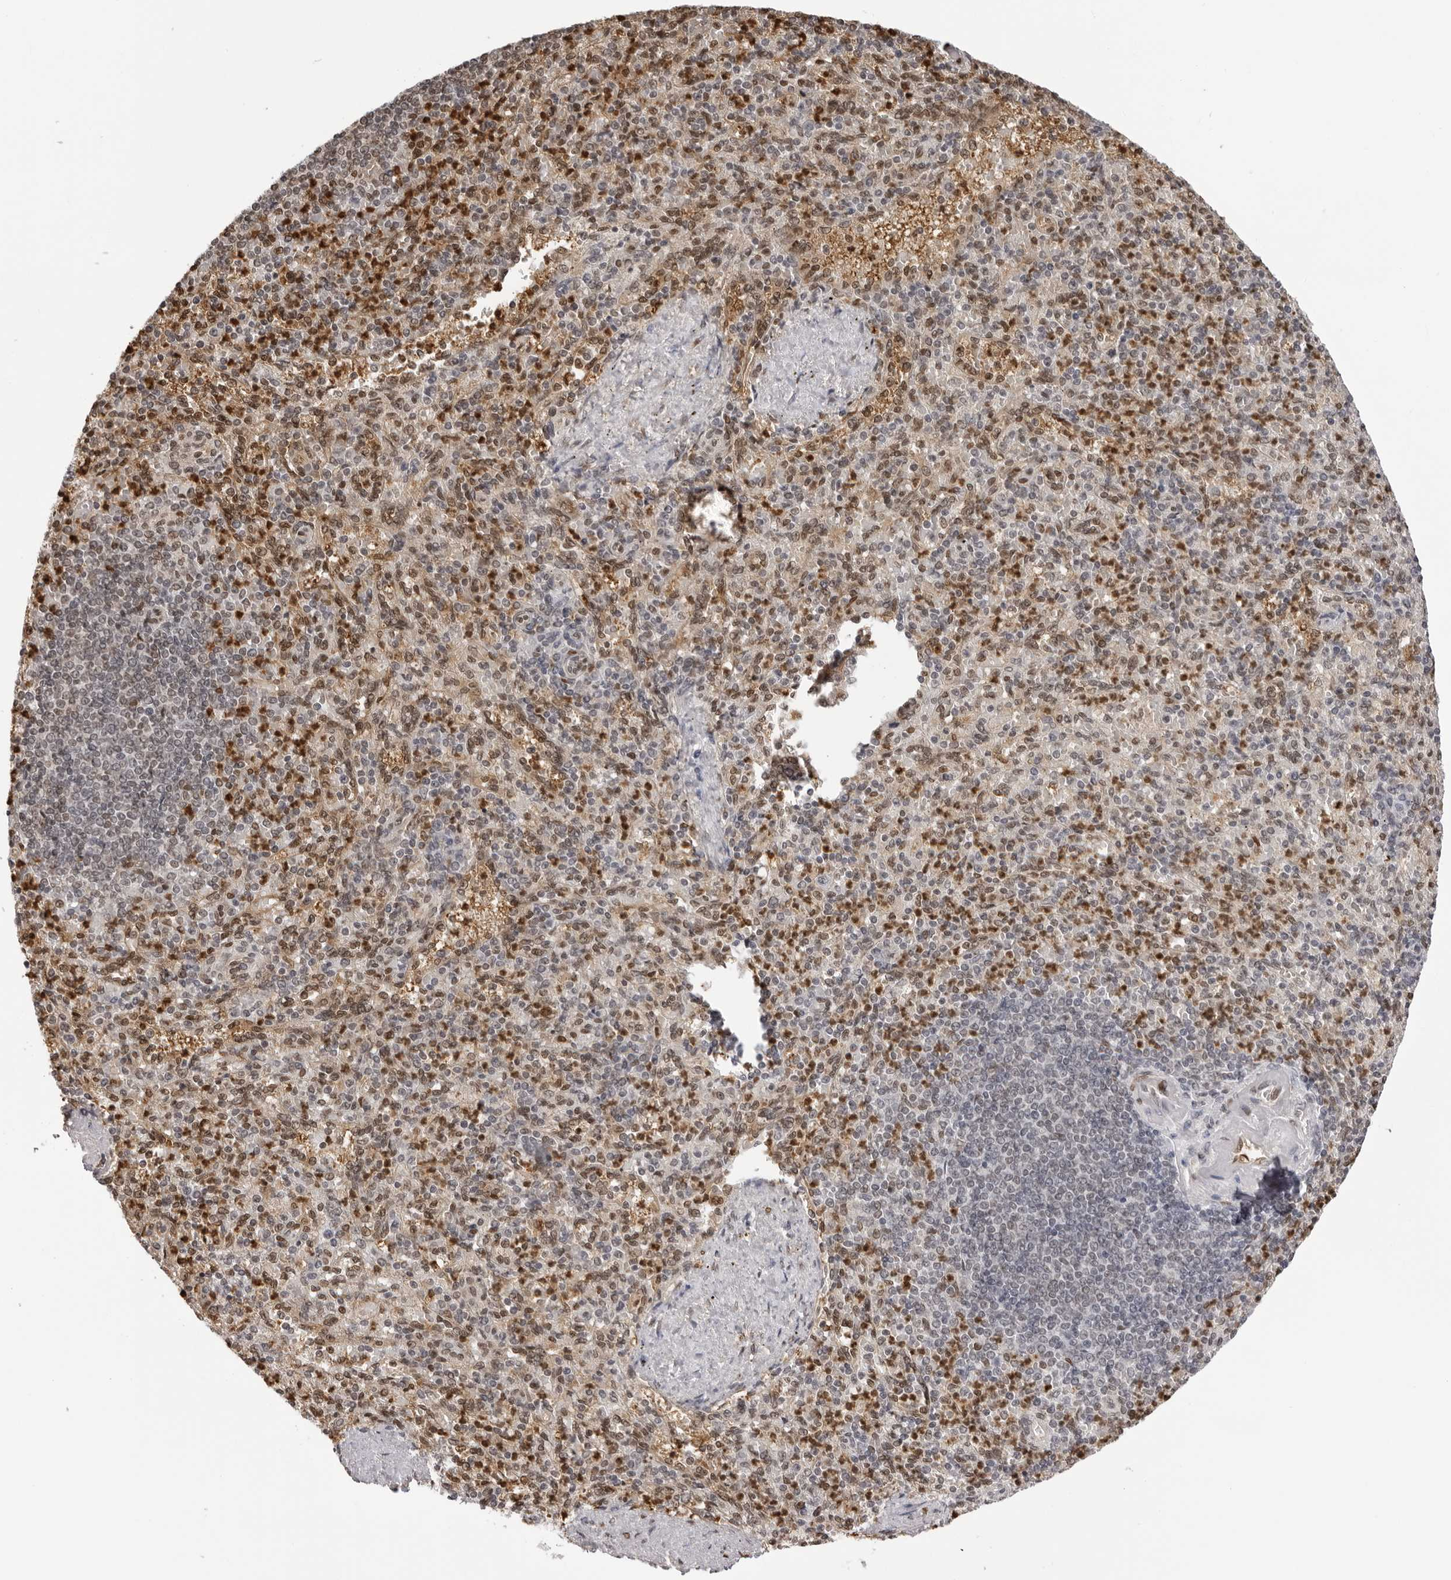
{"staining": {"intensity": "moderate", "quantity": "25%-75%", "location": "nuclear"}, "tissue": "spleen", "cell_type": "Cells in red pulp", "image_type": "normal", "snomed": [{"axis": "morphology", "description": "Normal tissue, NOS"}, {"axis": "topography", "description": "Spleen"}], "caption": "High-power microscopy captured an immunohistochemistry (IHC) micrograph of unremarkable spleen, revealing moderate nuclear positivity in about 25%-75% of cells in red pulp.", "gene": "HSPA4", "patient": {"sex": "female", "age": 74}}